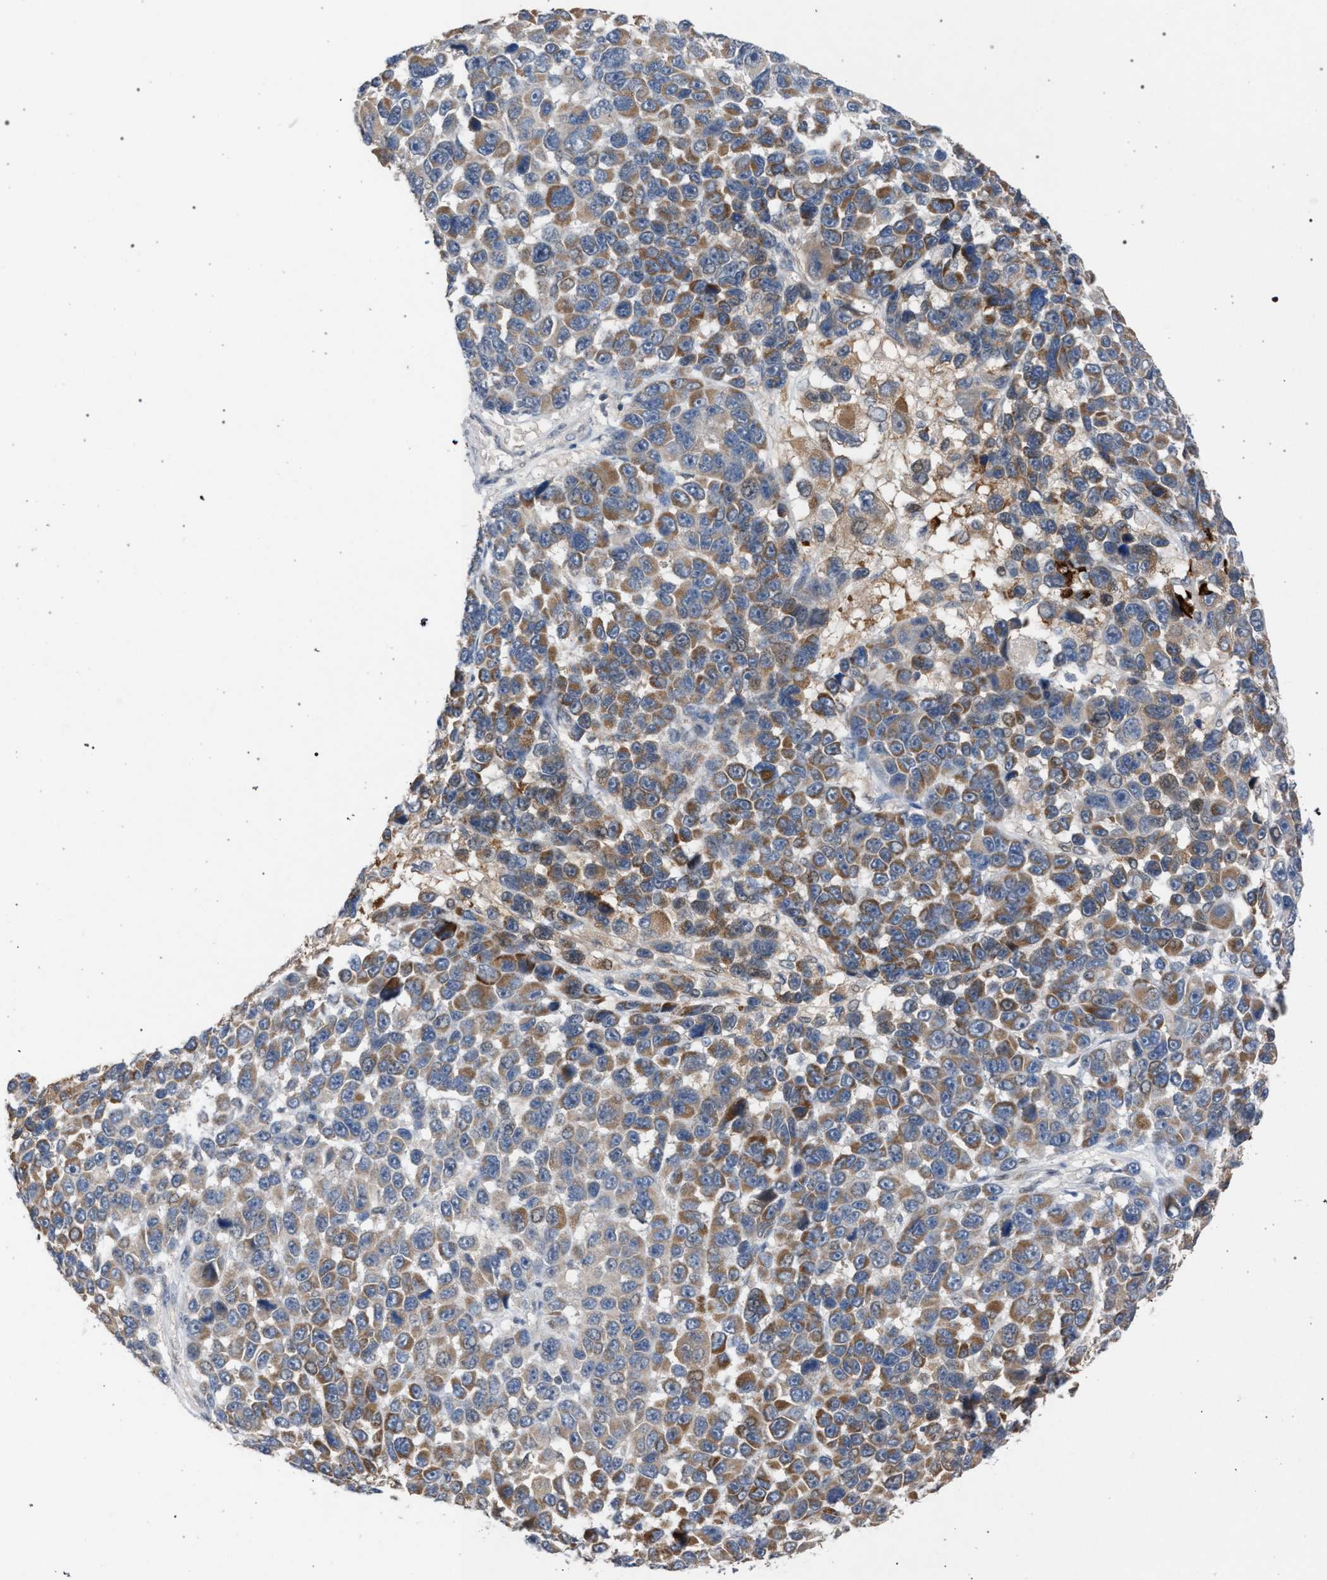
{"staining": {"intensity": "moderate", "quantity": ">75%", "location": "cytoplasmic/membranous"}, "tissue": "melanoma", "cell_type": "Tumor cells", "image_type": "cancer", "snomed": [{"axis": "morphology", "description": "Malignant melanoma, NOS"}, {"axis": "topography", "description": "Skin"}], "caption": "Brown immunohistochemical staining in human malignant melanoma displays moderate cytoplasmic/membranous positivity in about >75% of tumor cells.", "gene": "TECPR1", "patient": {"sex": "male", "age": 53}}